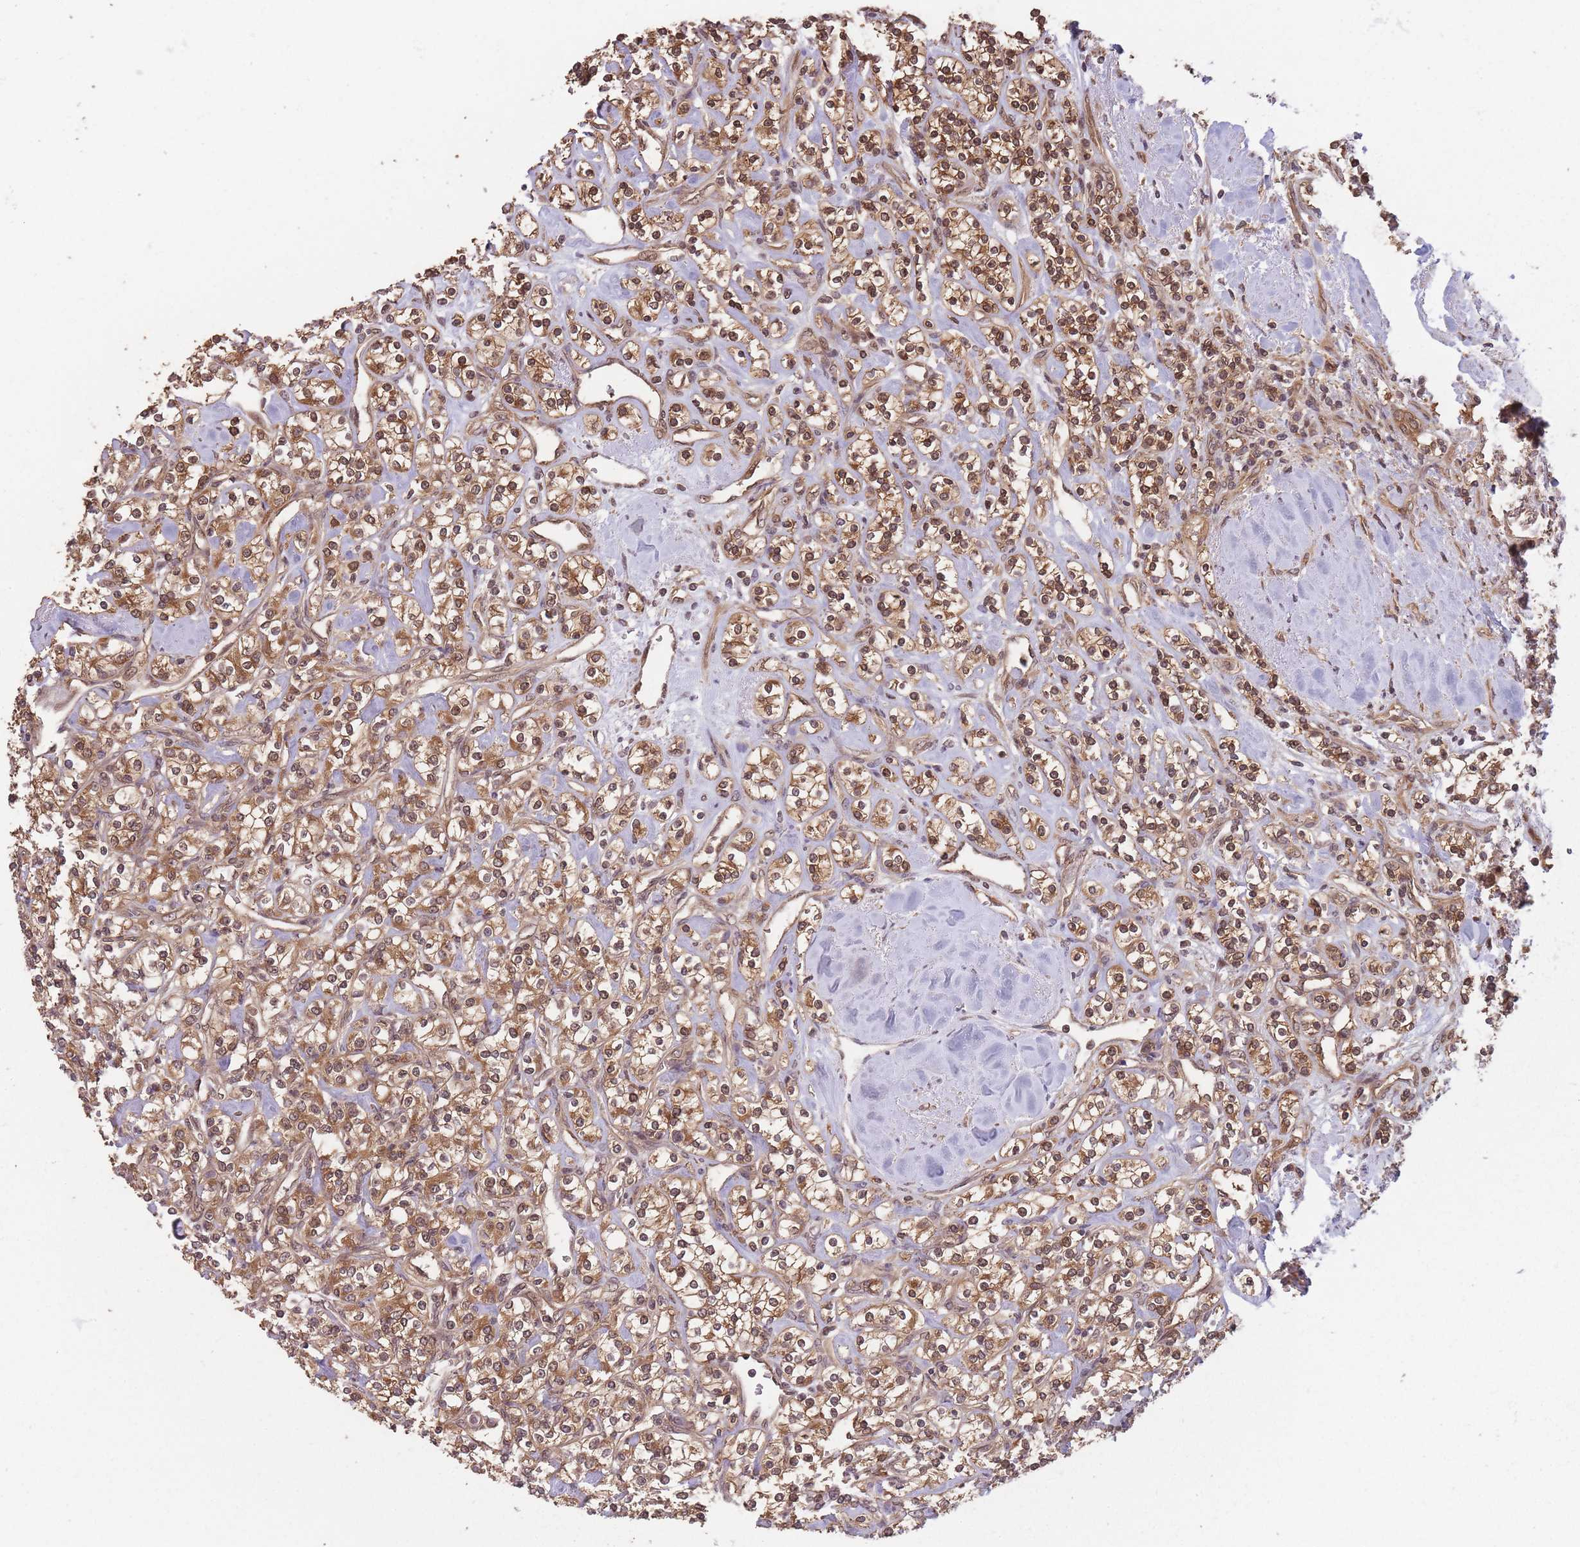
{"staining": {"intensity": "moderate", "quantity": ">75%", "location": "cytoplasmic/membranous,nuclear"}, "tissue": "renal cancer", "cell_type": "Tumor cells", "image_type": "cancer", "snomed": [{"axis": "morphology", "description": "Adenocarcinoma, NOS"}, {"axis": "topography", "description": "Kidney"}], "caption": "Renal cancer (adenocarcinoma) stained with immunohistochemistry (IHC) displays moderate cytoplasmic/membranous and nuclear positivity in approximately >75% of tumor cells.", "gene": "PPP6R3", "patient": {"sex": "male", "age": 77}}